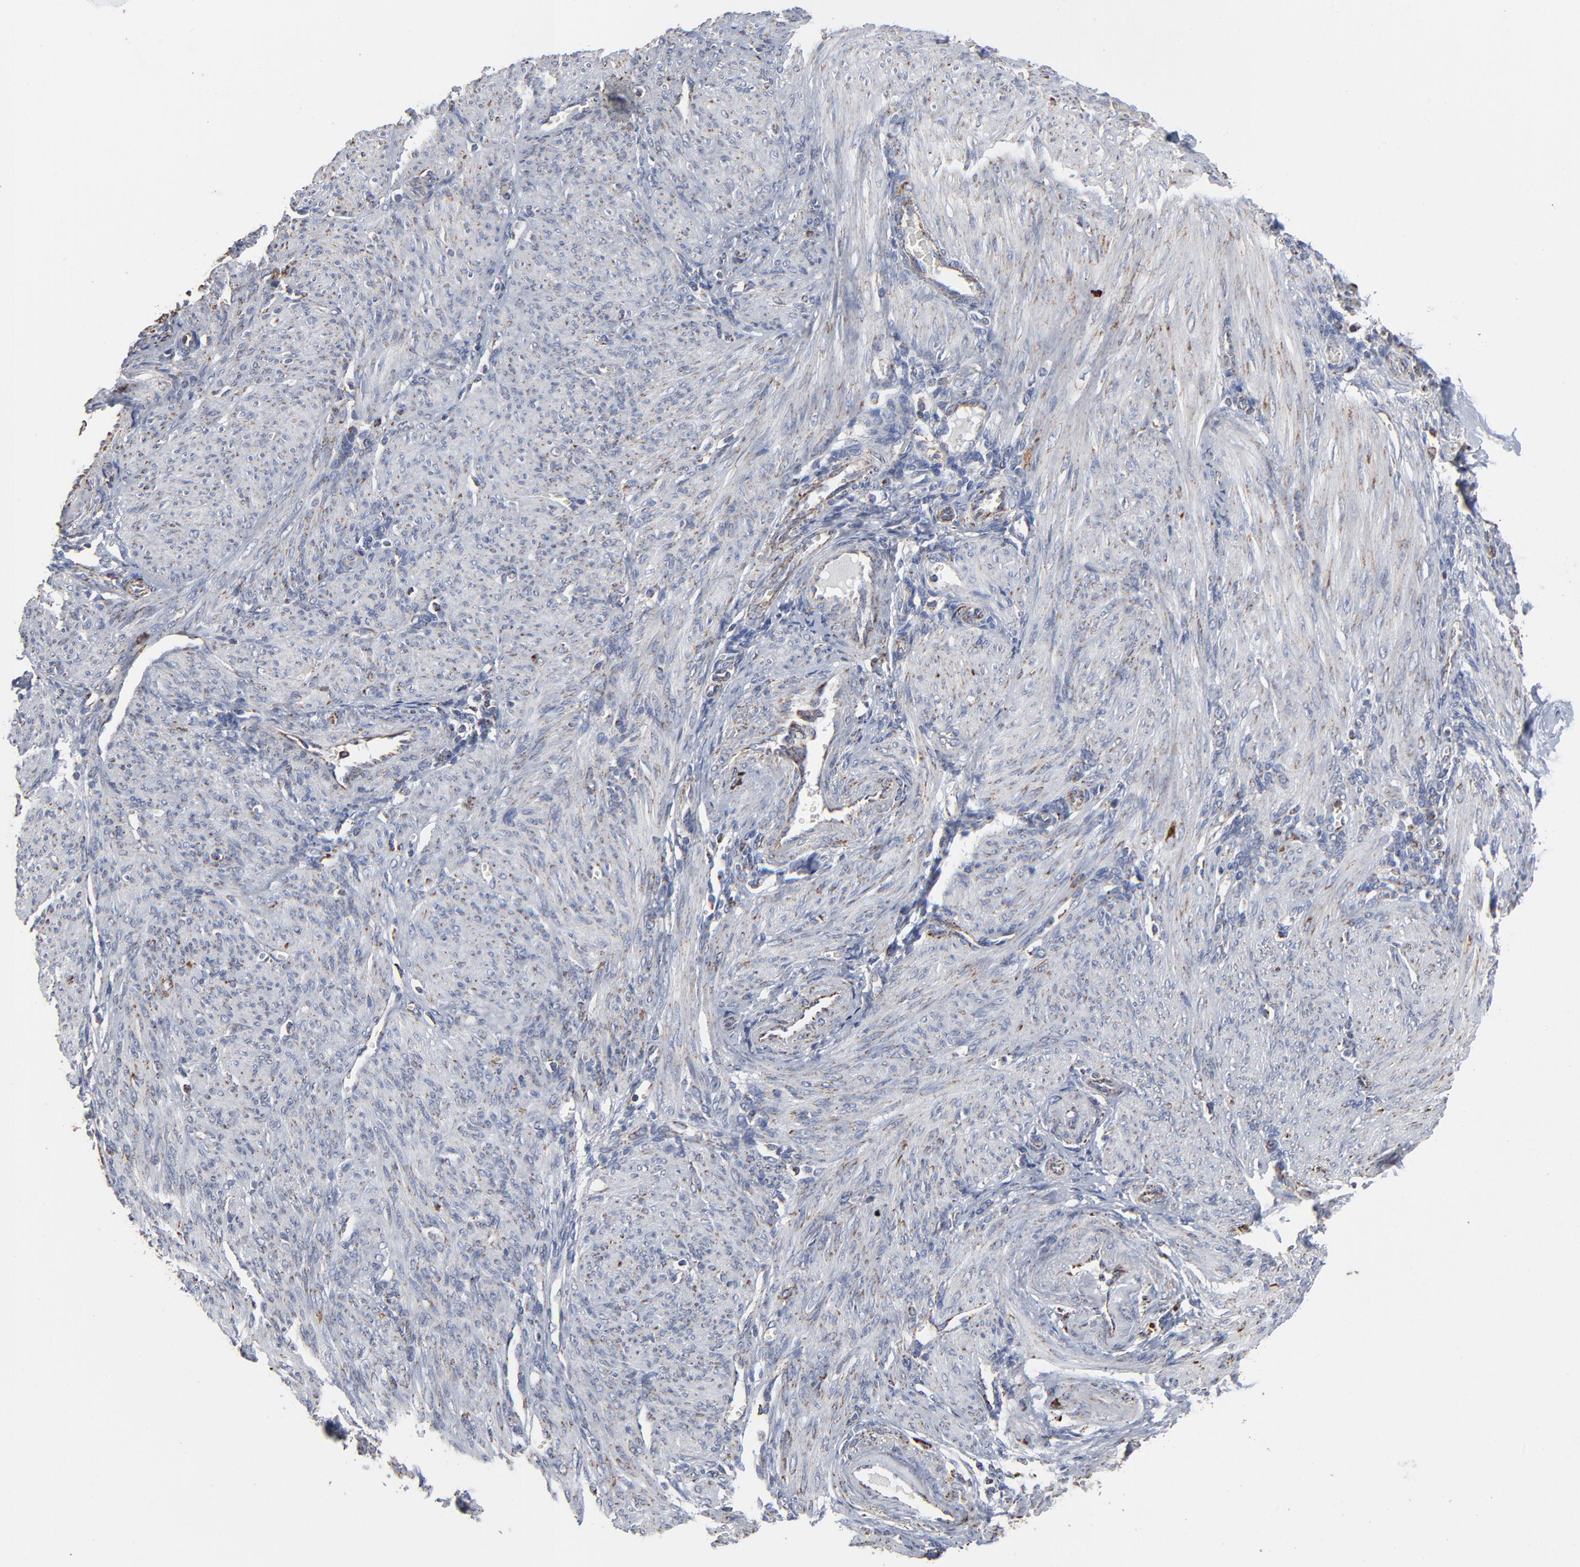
{"staining": {"intensity": "strong", "quantity": ">75%", "location": "cytoplasmic/membranous"}, "tissue": "endometrium", "cell_type": "Cells in endometrial stroma", "image_type": "normal", "snomed": [{"axis": "morphology", "description": "Normal tissue, NOS"}, {"axis": "topography", "description": "Endometrium"}], "caption": "Strong cytoplasmic/membranous staining for a protein is appreciated in about >75% of cells in endometrial stroma of unremarkable endometrium using immunohistochemistry (IHC).", "gene": "UQCRC1", "patient": {"sex": "female", "age": 72}}